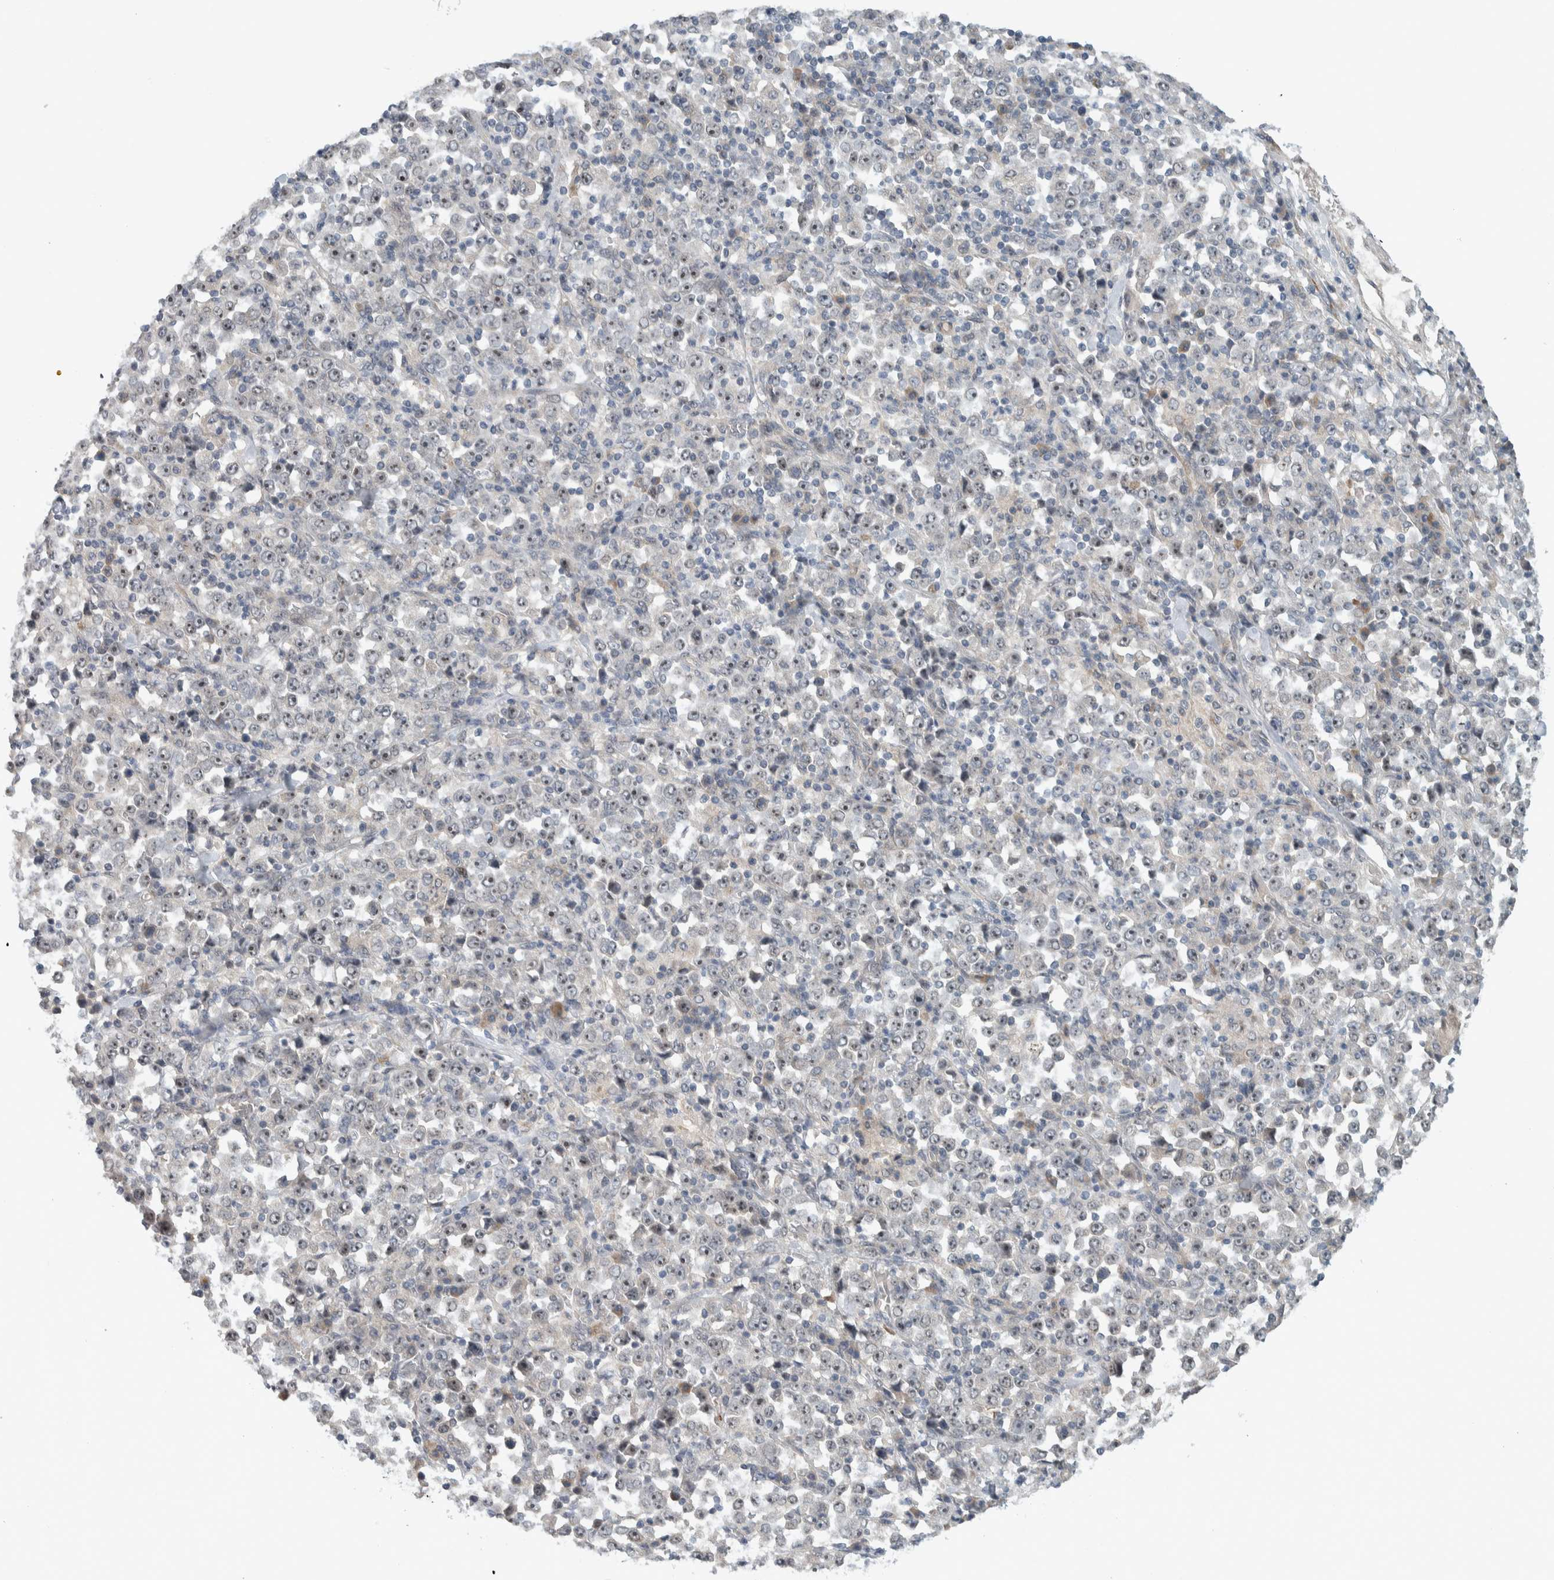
{"staining": {"intensity": "weak", "quantity": ">75%", "location": "nuclear"}, "tissue": "stomach cancer", "cell_type": "Tumor cells", "image_type": "cancer", "snomed": [{"axis": "morphology", "description": "Normal tissue, NOS"}, {"axis": "morphology", "description": "Adenocarcinoma, NOS"}, {"axis": "topography", "description": "Stomach, upper"}, {"axis": "topography", "description": "Stomach"}], "caption": "Brown immunohistochemical staining in human stomach adenocarcinoma exhibits weak nuclear staining in about >75% of tumor cells.", "gene": "MPRIP", "patient": {"sex": "male", "age": 59}}